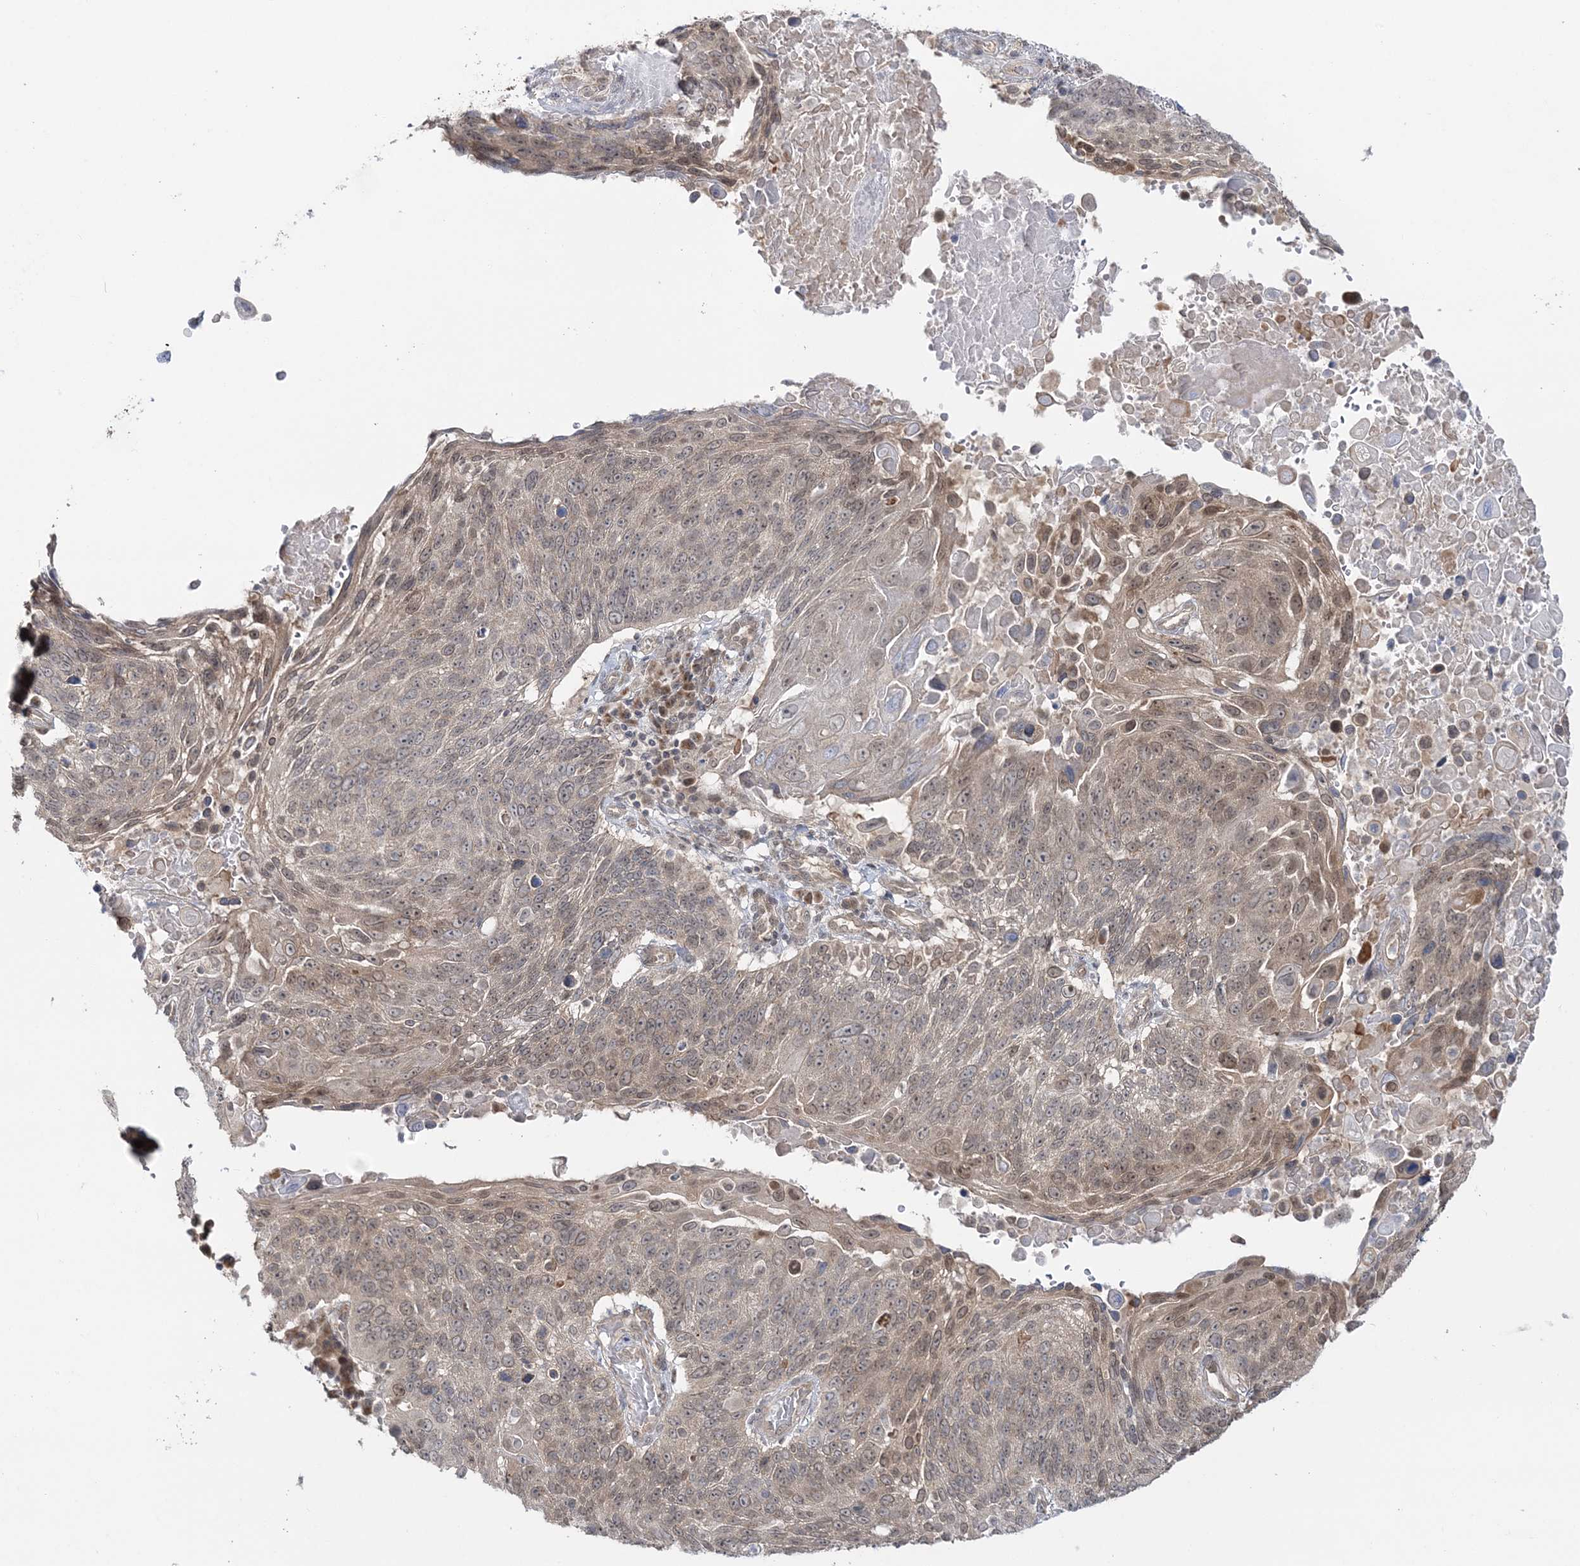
{"staining": {"intensity": "weak", "quantity": "25%-75%", "location": "cytoplasmic/membranous,nuclear"}, "tissue": "lung cancer", "cell_type": "Tumor cells", "image_type": "cancer", "snomed": [{"axis": "morphology", "description": "Squamous cell carcinoma, NOS"}, {"axis": "topography", "description": "Lung"}], "caption": "Brown immunohistochemical staining in human lung cancer shows weak cytoplasmic/membranous and nuclear staining in about 25%-75% of tumor cells.", "gene": "ZFAND6", "patient": {"sex": "male", "age": 66}}